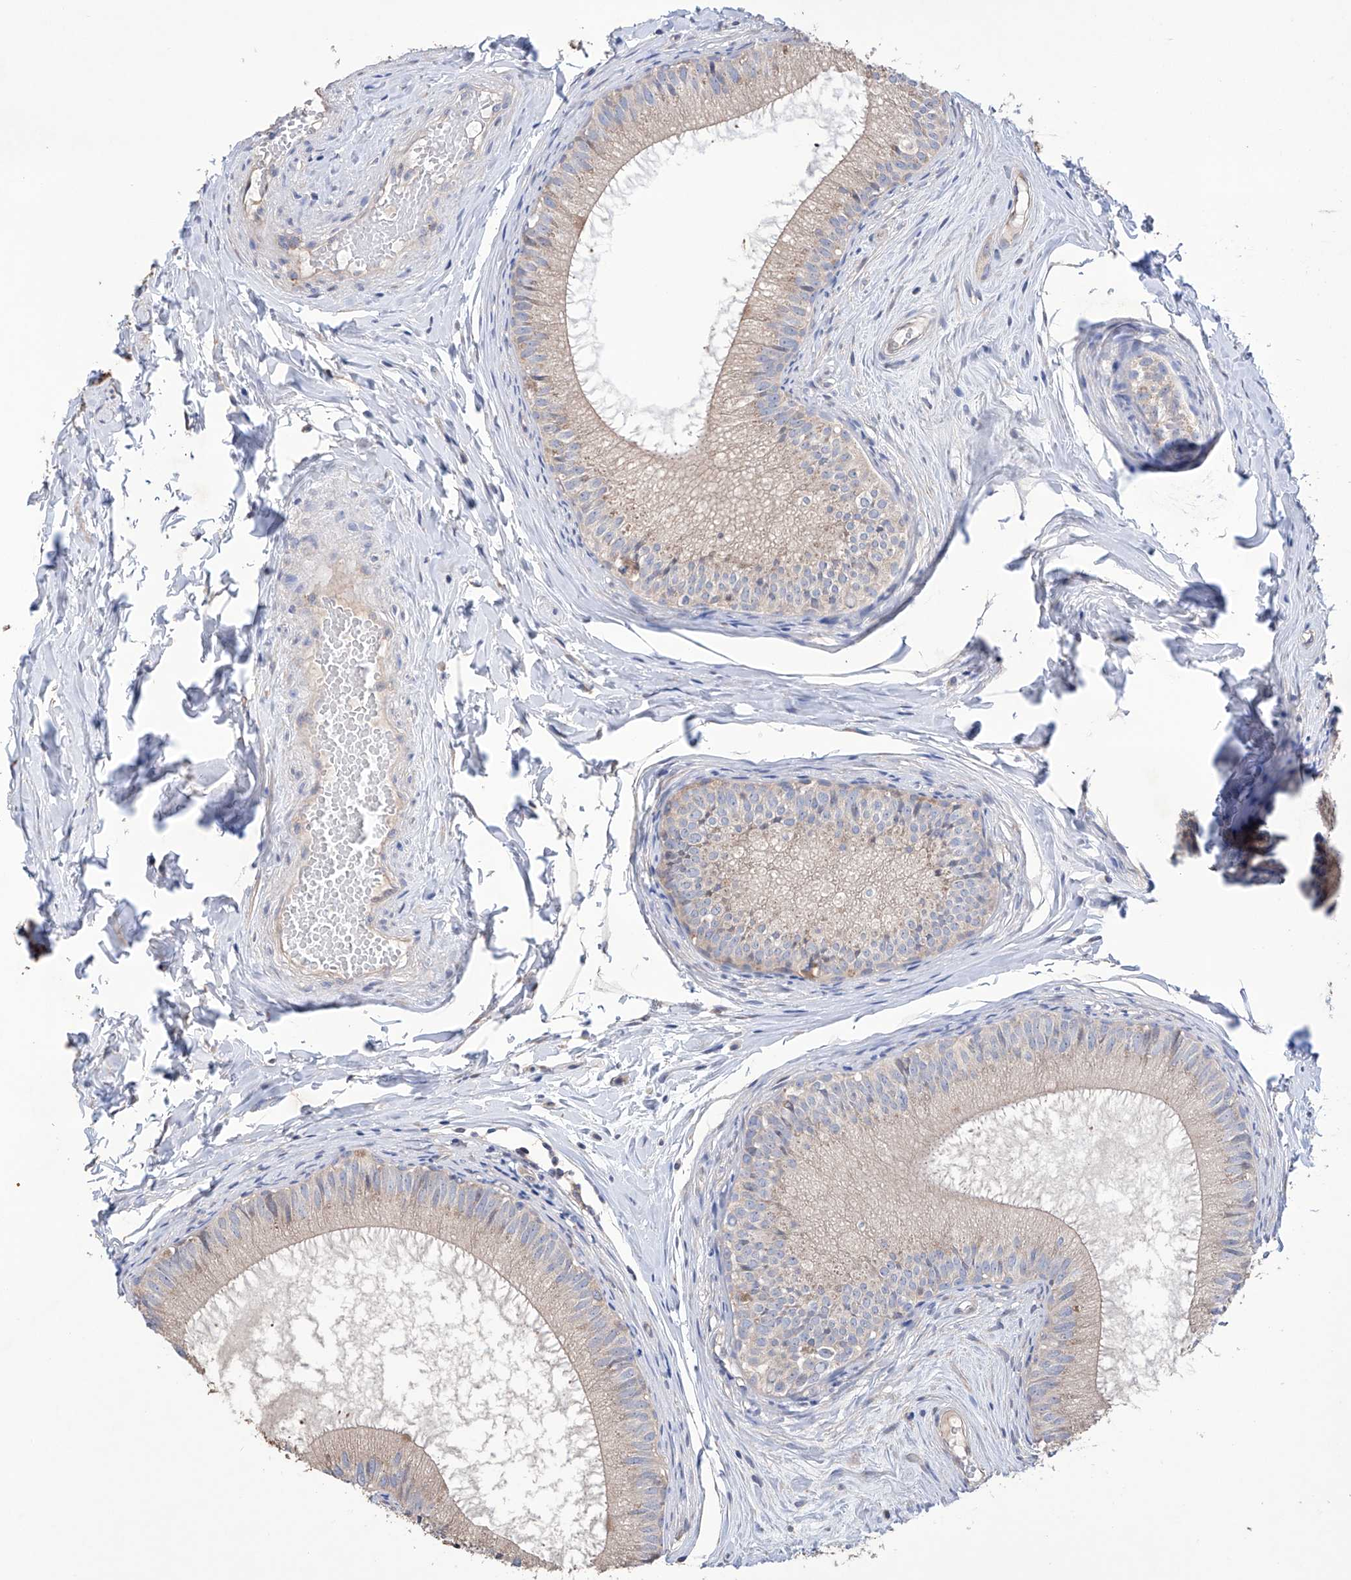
{"staining": {"intensity": "moderate", "quantity": "25%-75%", "location": "cytoplasmic/membranous"}, "tissue": "epididymis", "cell_type": "Glandular cells", "image_type": "normal", "snomed": [{"axis": "morphology", "description": "Normal tissue, NOS"}, {"axis": "topography", "description": "Epididymis"}], "caption": "This micrograph exhibits unremarkable epididymis stained with IHC to label a protein in brown. The cytoplasmic/membranous of glandular cells show moderate positivity for the protein. Nuclei are counter-stained blue.", "gene": "AFG1L", "patient": {"sex": "male", "age": 34}}